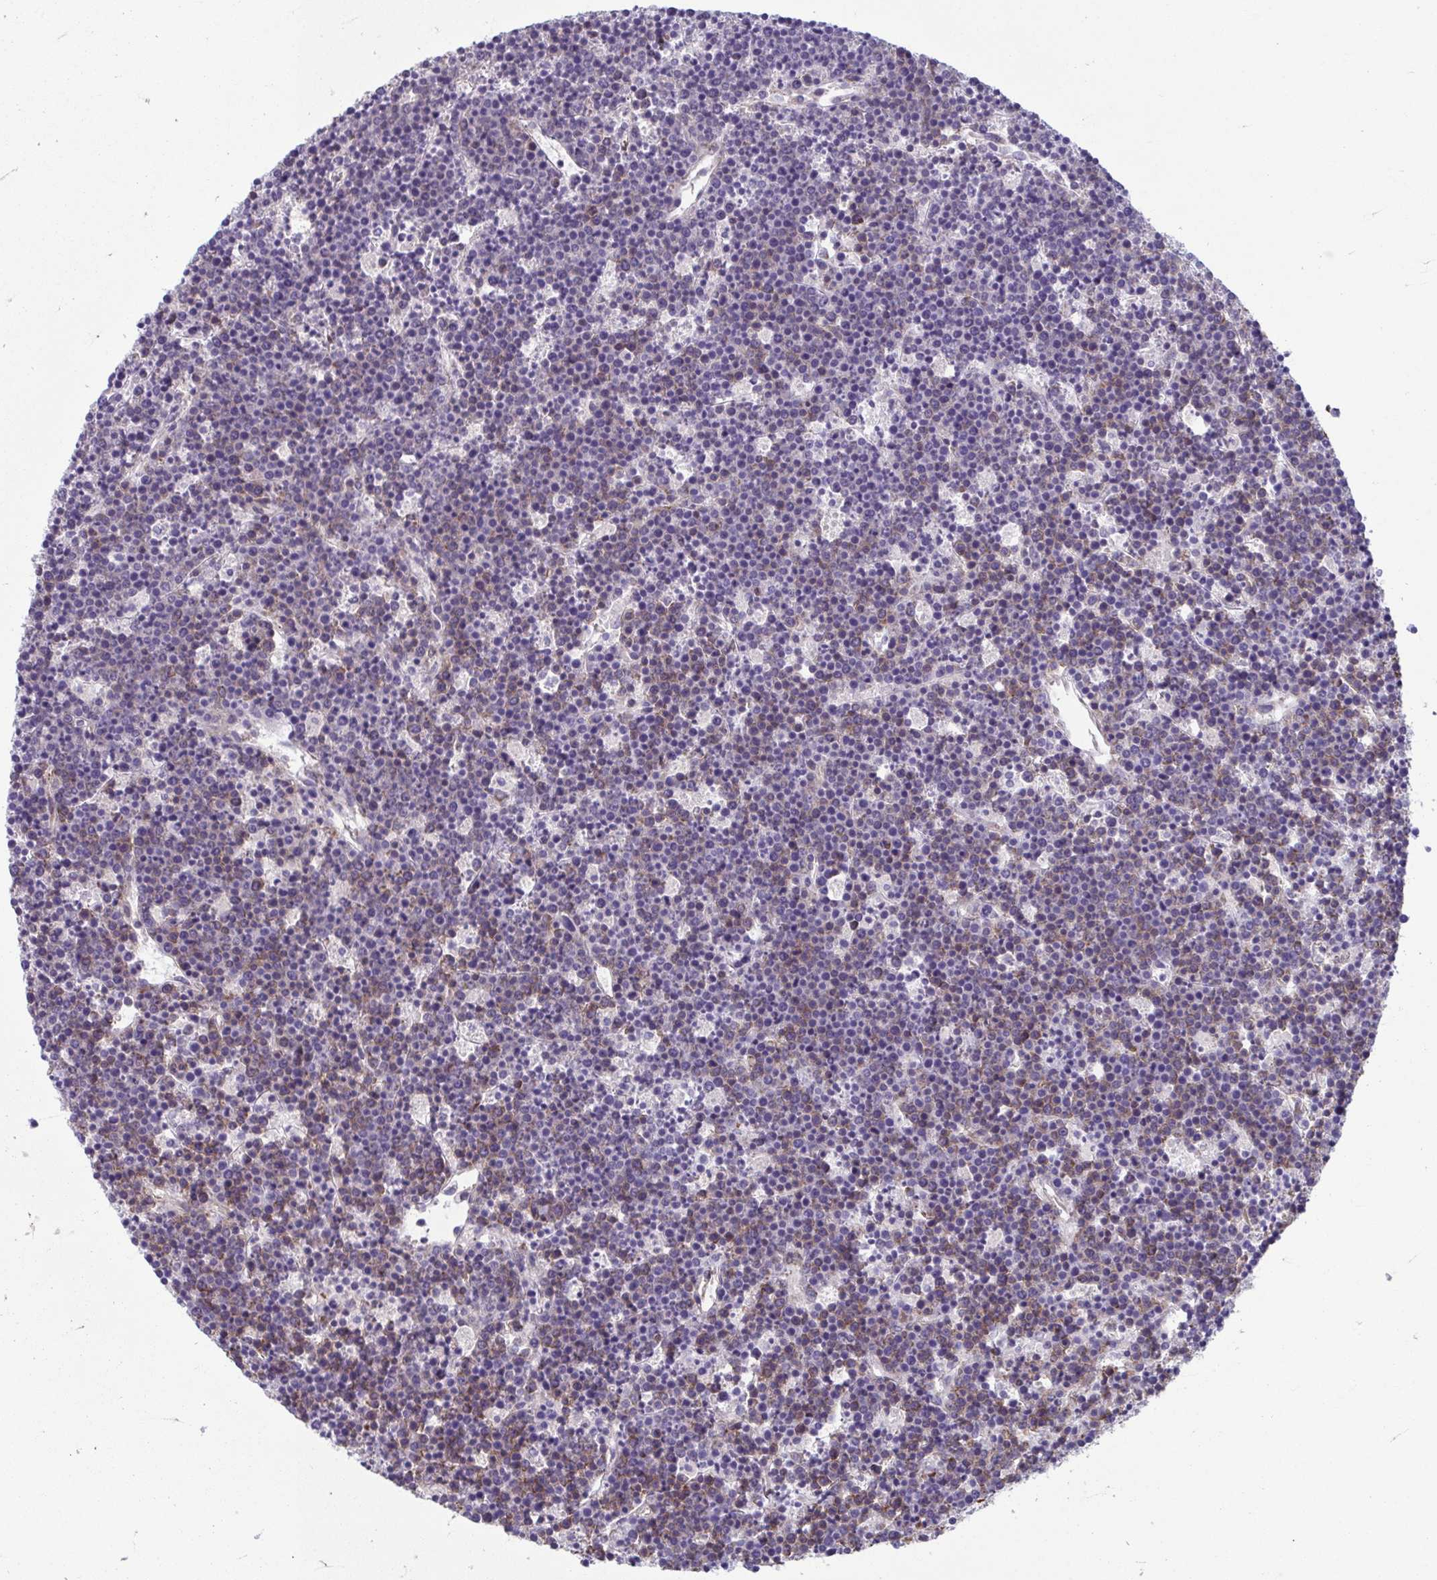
{"staining": {"intensity": "weak", "quantity": "<25%", "location": "cytoplasmic/membranous"}, "tissue": "lymphoma", "cell_type": "Tumor cells", "image_type": "cancer", "snomed": [{"axis": "morphology", "description": "Malignant lymphoma, non-Hodgkin's type, High grade"}, {"axis": "topography", "description": "Ovary"}], "caption": "High magnification brightfield microscopy of lymphoma stained with DAB (3,3'-diaminobenzidine) (brown) and counterstained with hematoxylin (blue): tumor cells show no significant staining. (DAB IHC visualized using brightfield microscopy, high magnification).", "gene": "TMEM108", "patient": {"sex": "female", "age": 56}}